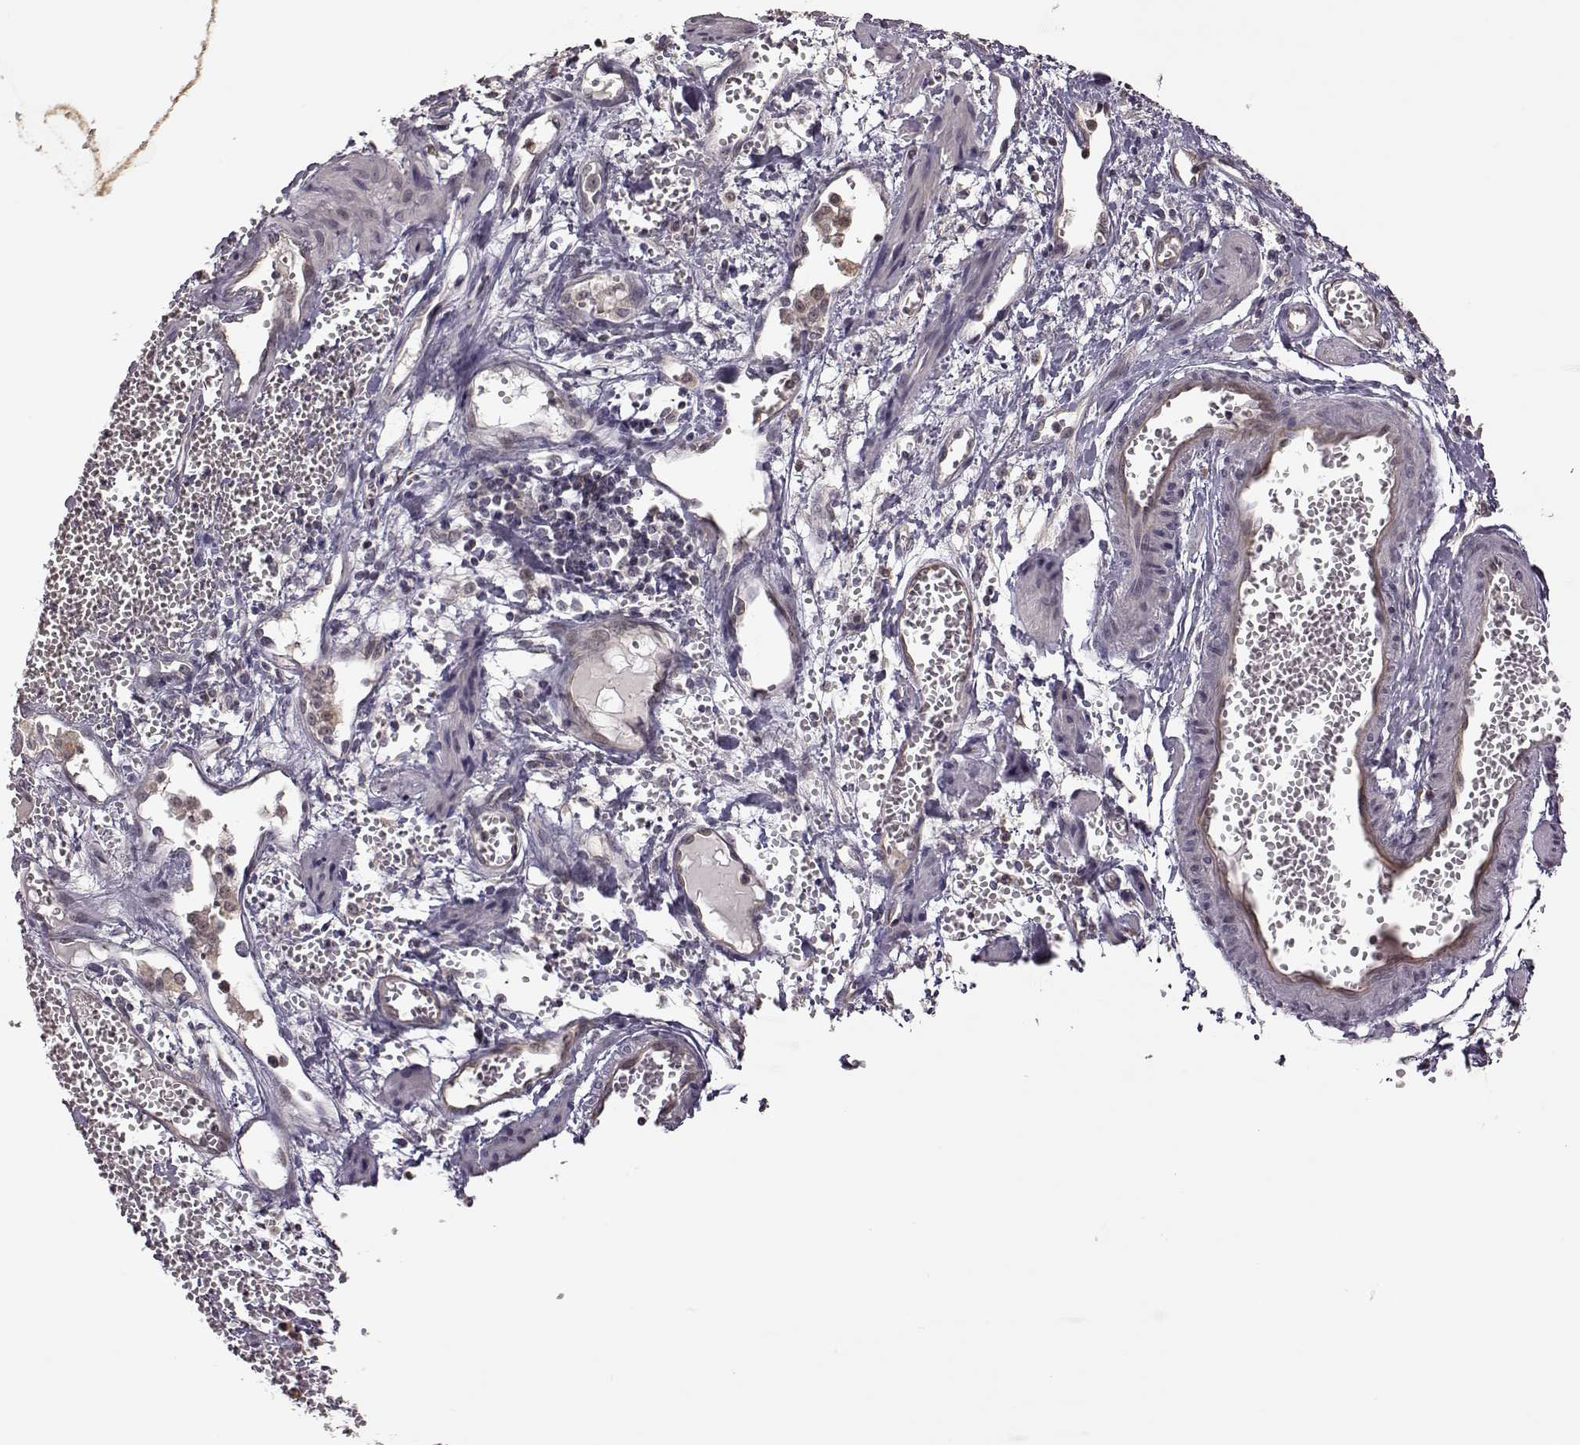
{"staining": {"intensity": "negative", "quantity": "none", "location": "none"}, "tissue": "ovarian cancer", "cell_type": "Tumor cells", "image_type": "cancer", "snomed": [{"axis": "morphology", "description": "Carcinoma, endometroid"}, {"axis": "topography", "description": "Ovary"}], "caption": "DAB (3,3'-diaminobenzidine) immunohistochemical staining of human endometroid carcinoma (ovarian) displays no significant positivity in tumor cells. Nuclei are stained in blue.", "gene": "CRB1", "patient": {"sex": "female", "age": 78}}